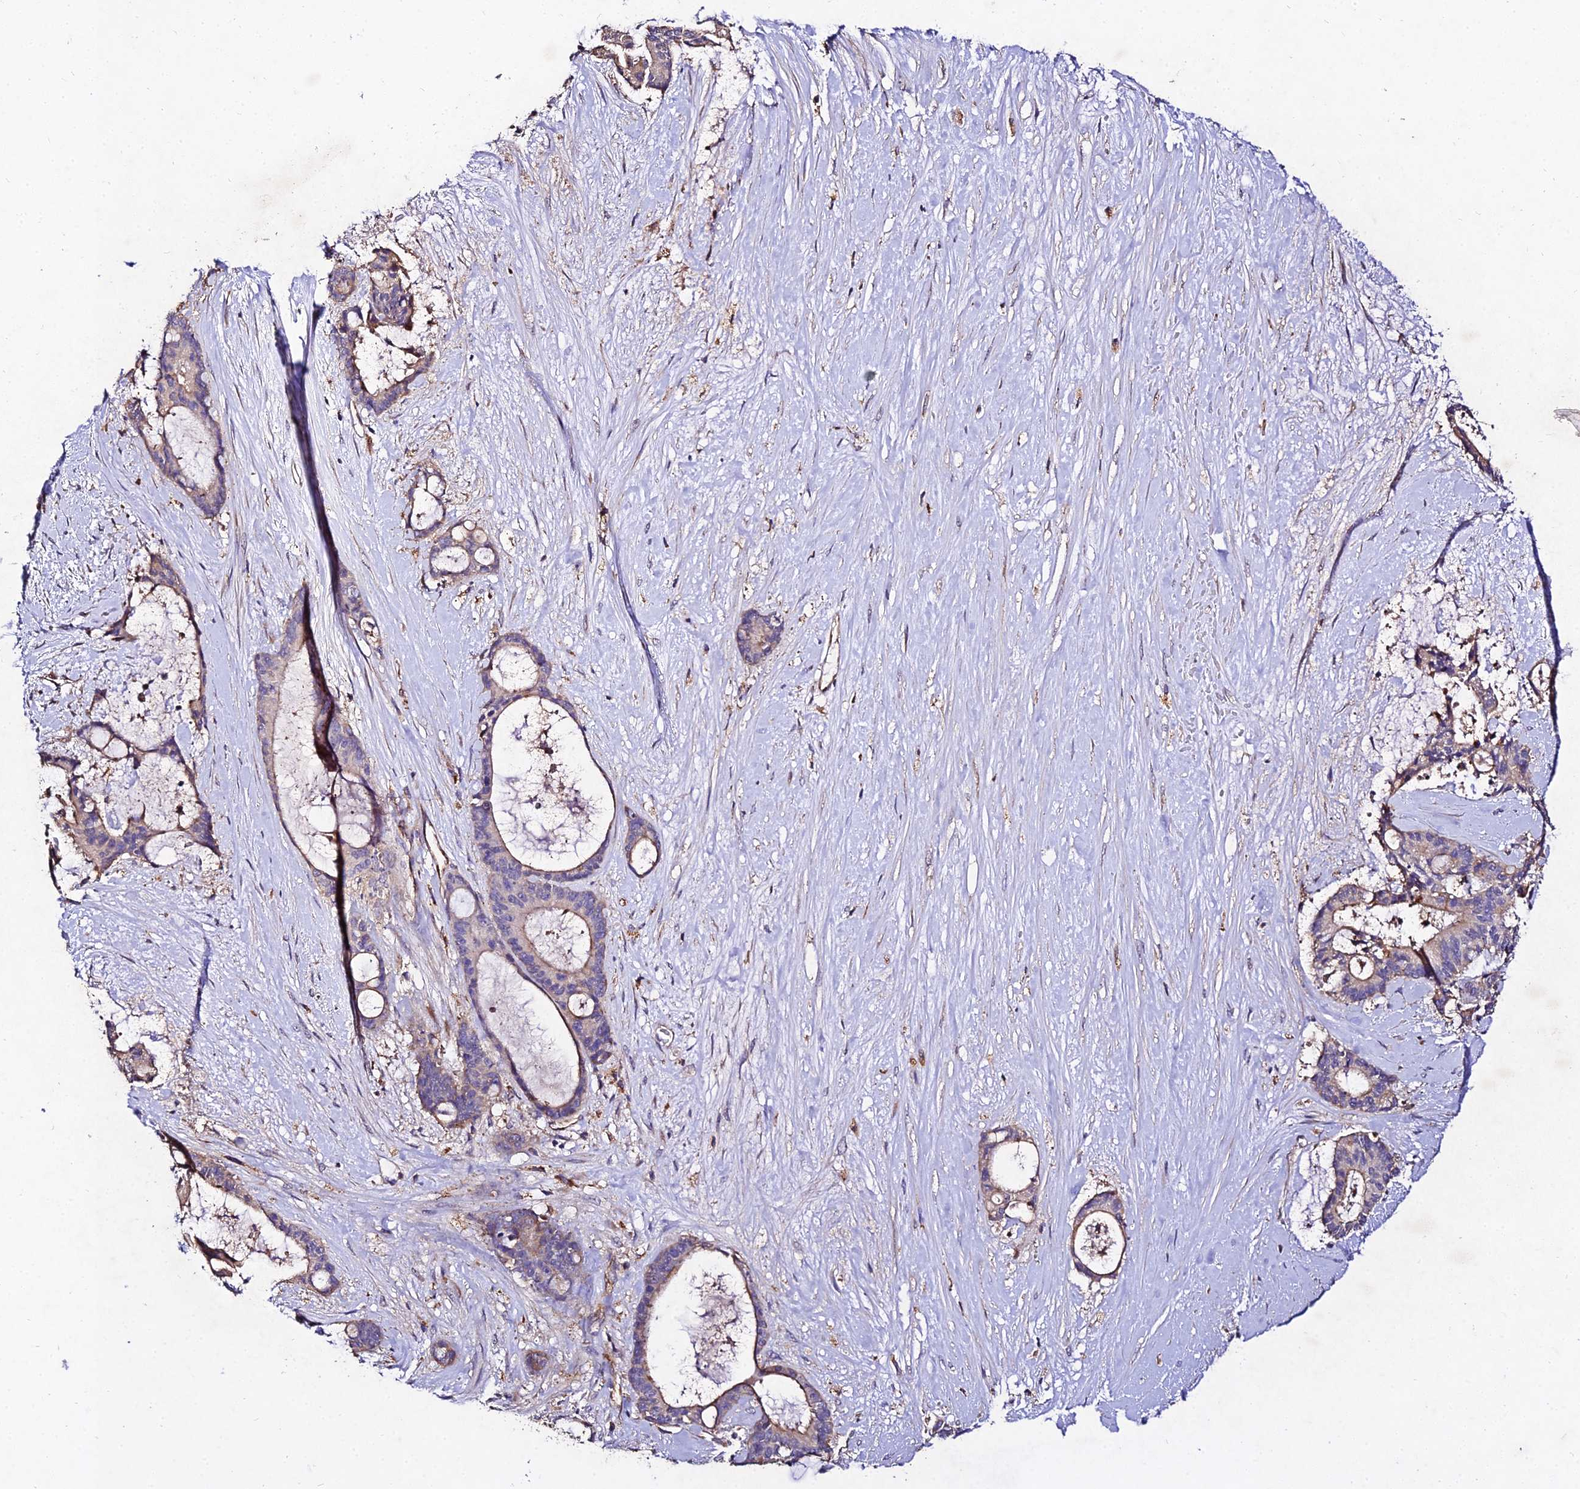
{"staining": {"intensity": "moderate", "quantity": "<25%", "location": "cytoplasmic/membranous"}, "tissue": "liver cancer", "cell_type": "Tumor cells", "image_type": "cancer", "snomed": [{"axis": "morphology", "description": "Normal tissue, NOS"}, {"axis": "morphology", "description": "Cholangiocarcinoma"}, {"axis": "topography", "description": "Liver"}, {"axis": "topography", "description": "Peripheral nerve tissue"}], "caption": "Moderate cytoplasmic/membranous staining for a protein is identified in approximately <25% of tumor cells of liver cancer using immunohistochemistry (IHC).", "gene": "AP3M2", "patient": {"sex": "female", "age": 73}}